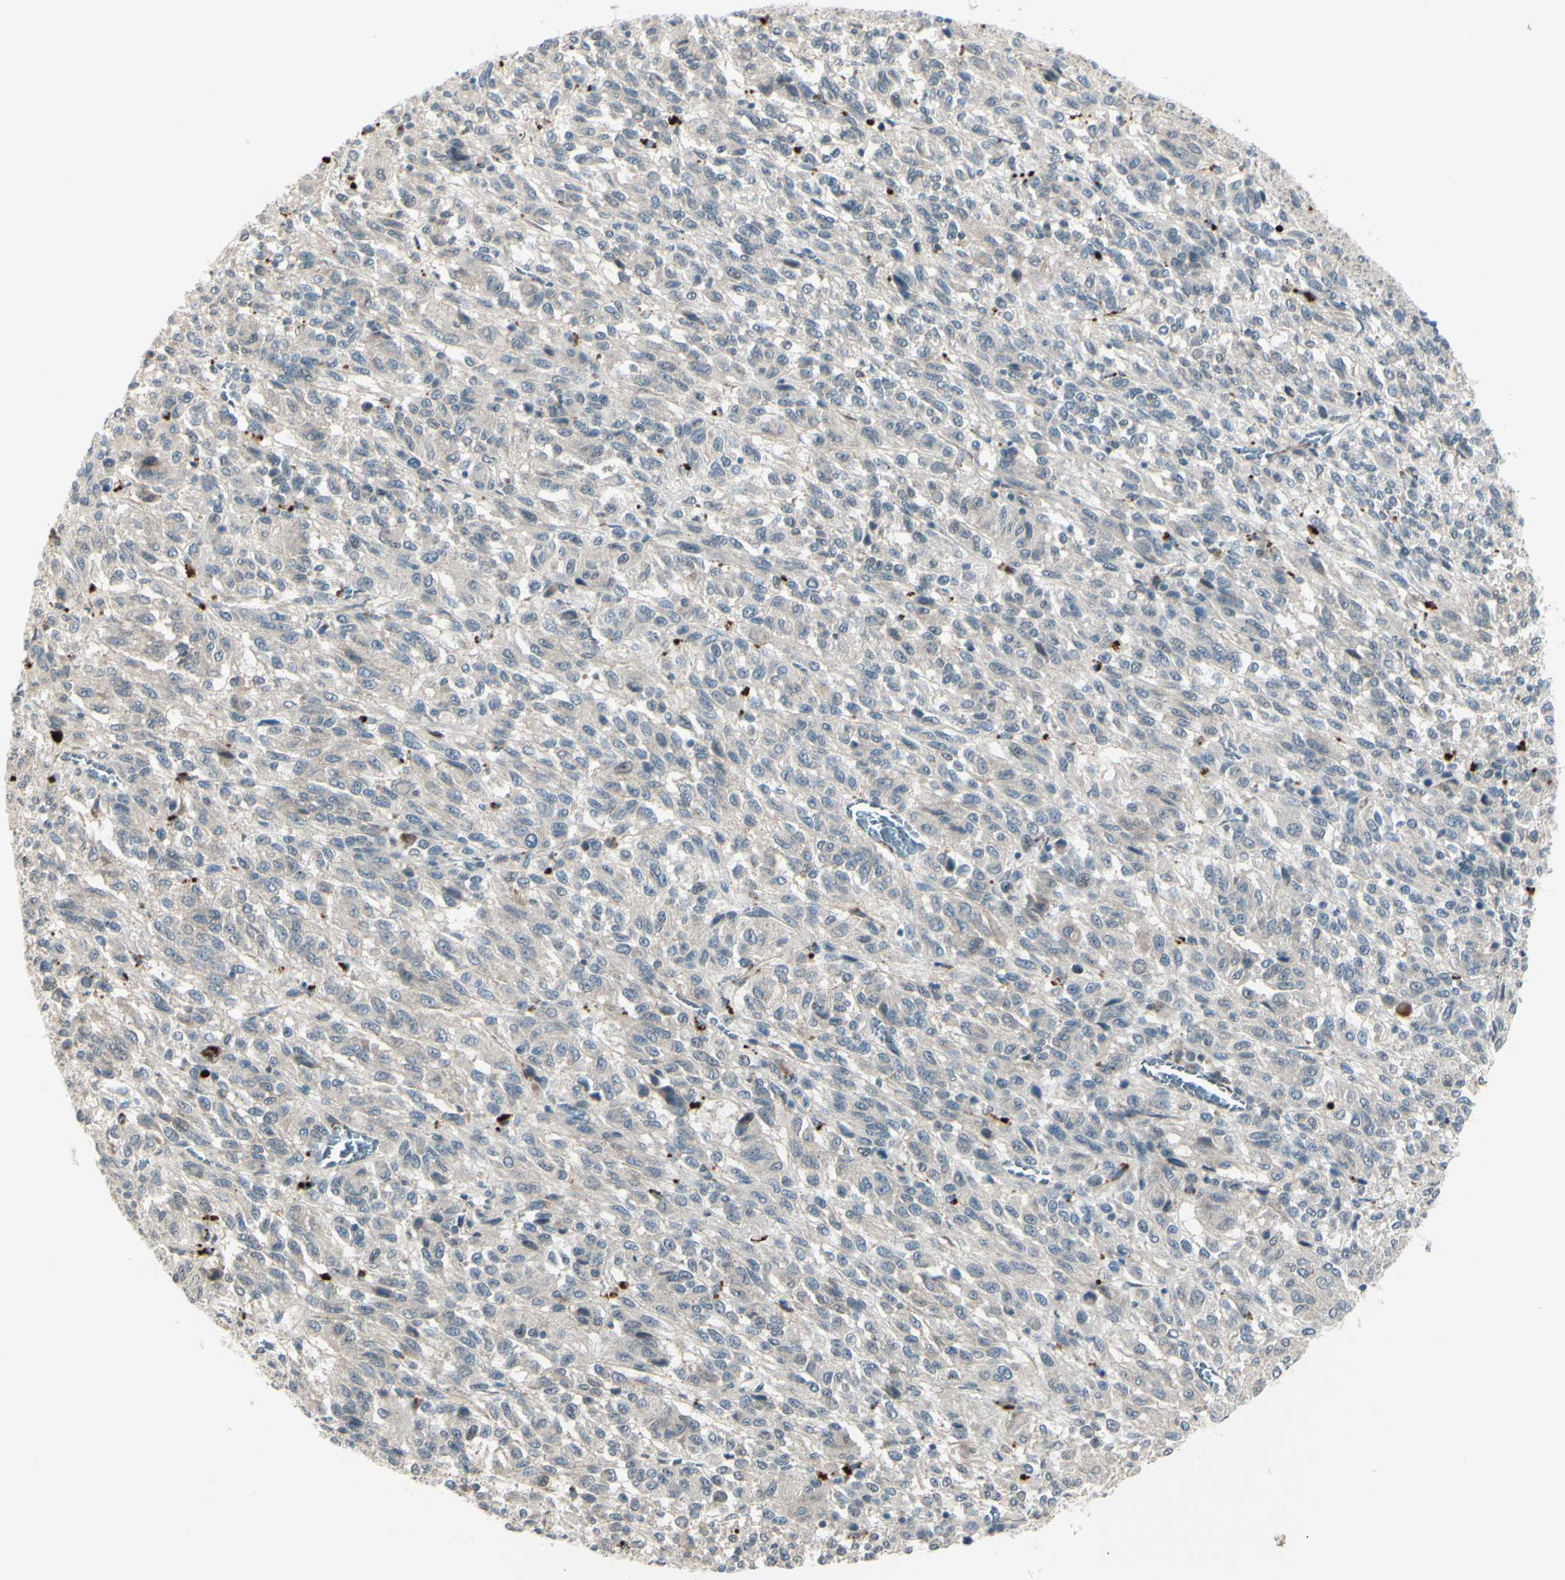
{"staining": {"intensity": "negative", "quantity": "none", "location": "none"}, "tissue": "melanoma", "cell_type": "Tumor cells", "image_type": "cancer", "snomed": [{"axis": "morphology", "description": "Malignant melanoma, Metastatic site"}, {"axis": "topography", "description": "Lung"}], "caption": "Melanoma was stained to show a protein in brown. There is no significant positivity in tumor cells.", "gene": "FGFR2", "patient": {"sex": "male", "age": 64}}